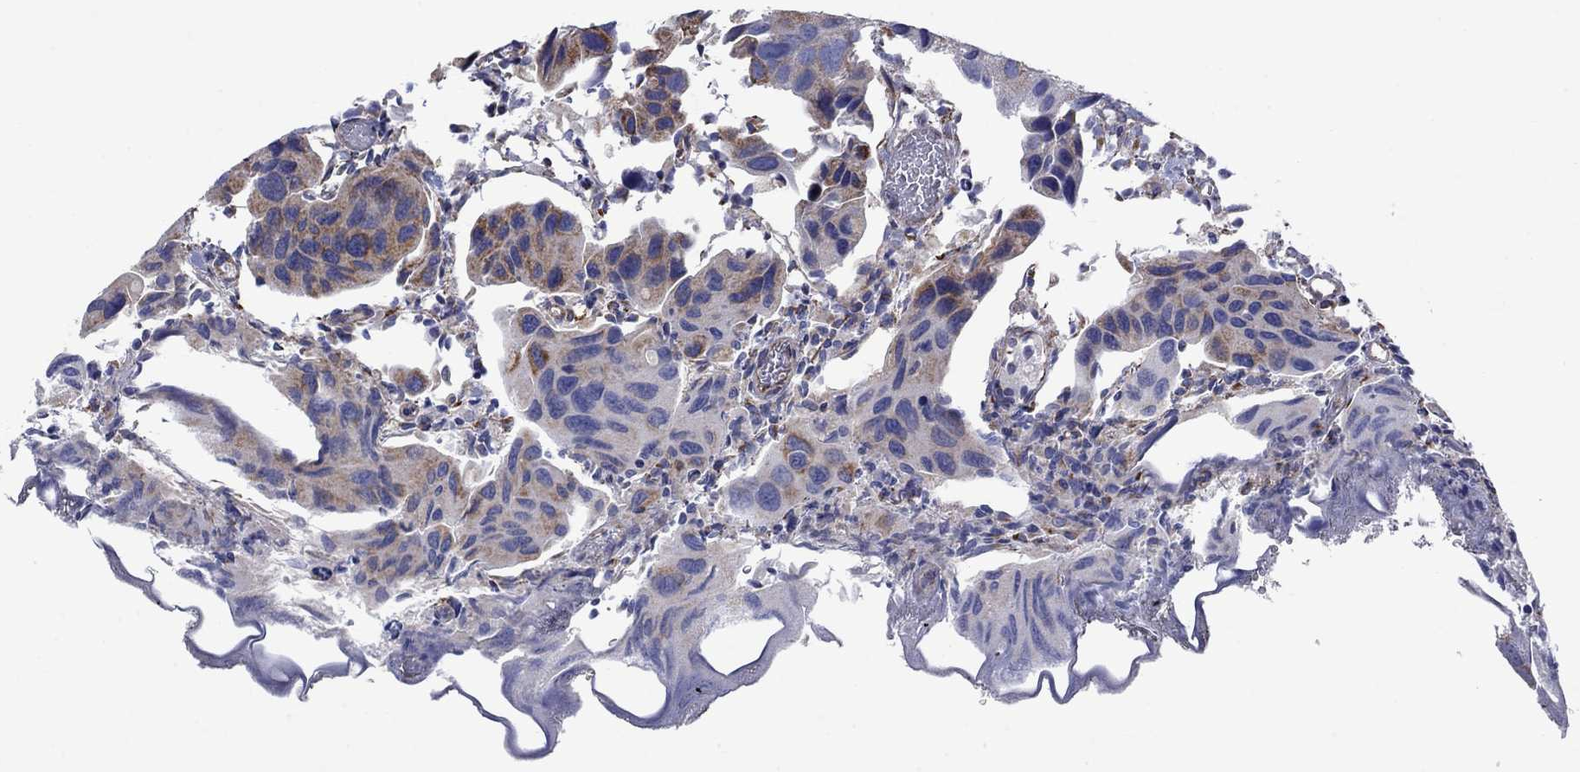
{"staining": {"intensity": "moderate", "quantity": "25%-75%", "location": "cytoplasmic/membranous"}, "tissue": "urothelial cancer", "cell_type": "Tumor cells", "image_type": "cancer", "snomed": [{"axis": "morphology", "description": "Urothelial carcinoma, High grade"}, {"axis": "topography", "description": "Urinary bladder"}], "caption": "DAB immunohistochemical staining of high-grade urothelial carcinoma shows moderate cytoplasmic/membranous protein positivity in about 25%-75% of tumor cells.", "gene": "CISD1", "patient": {"sex": "male", "age": 79}}